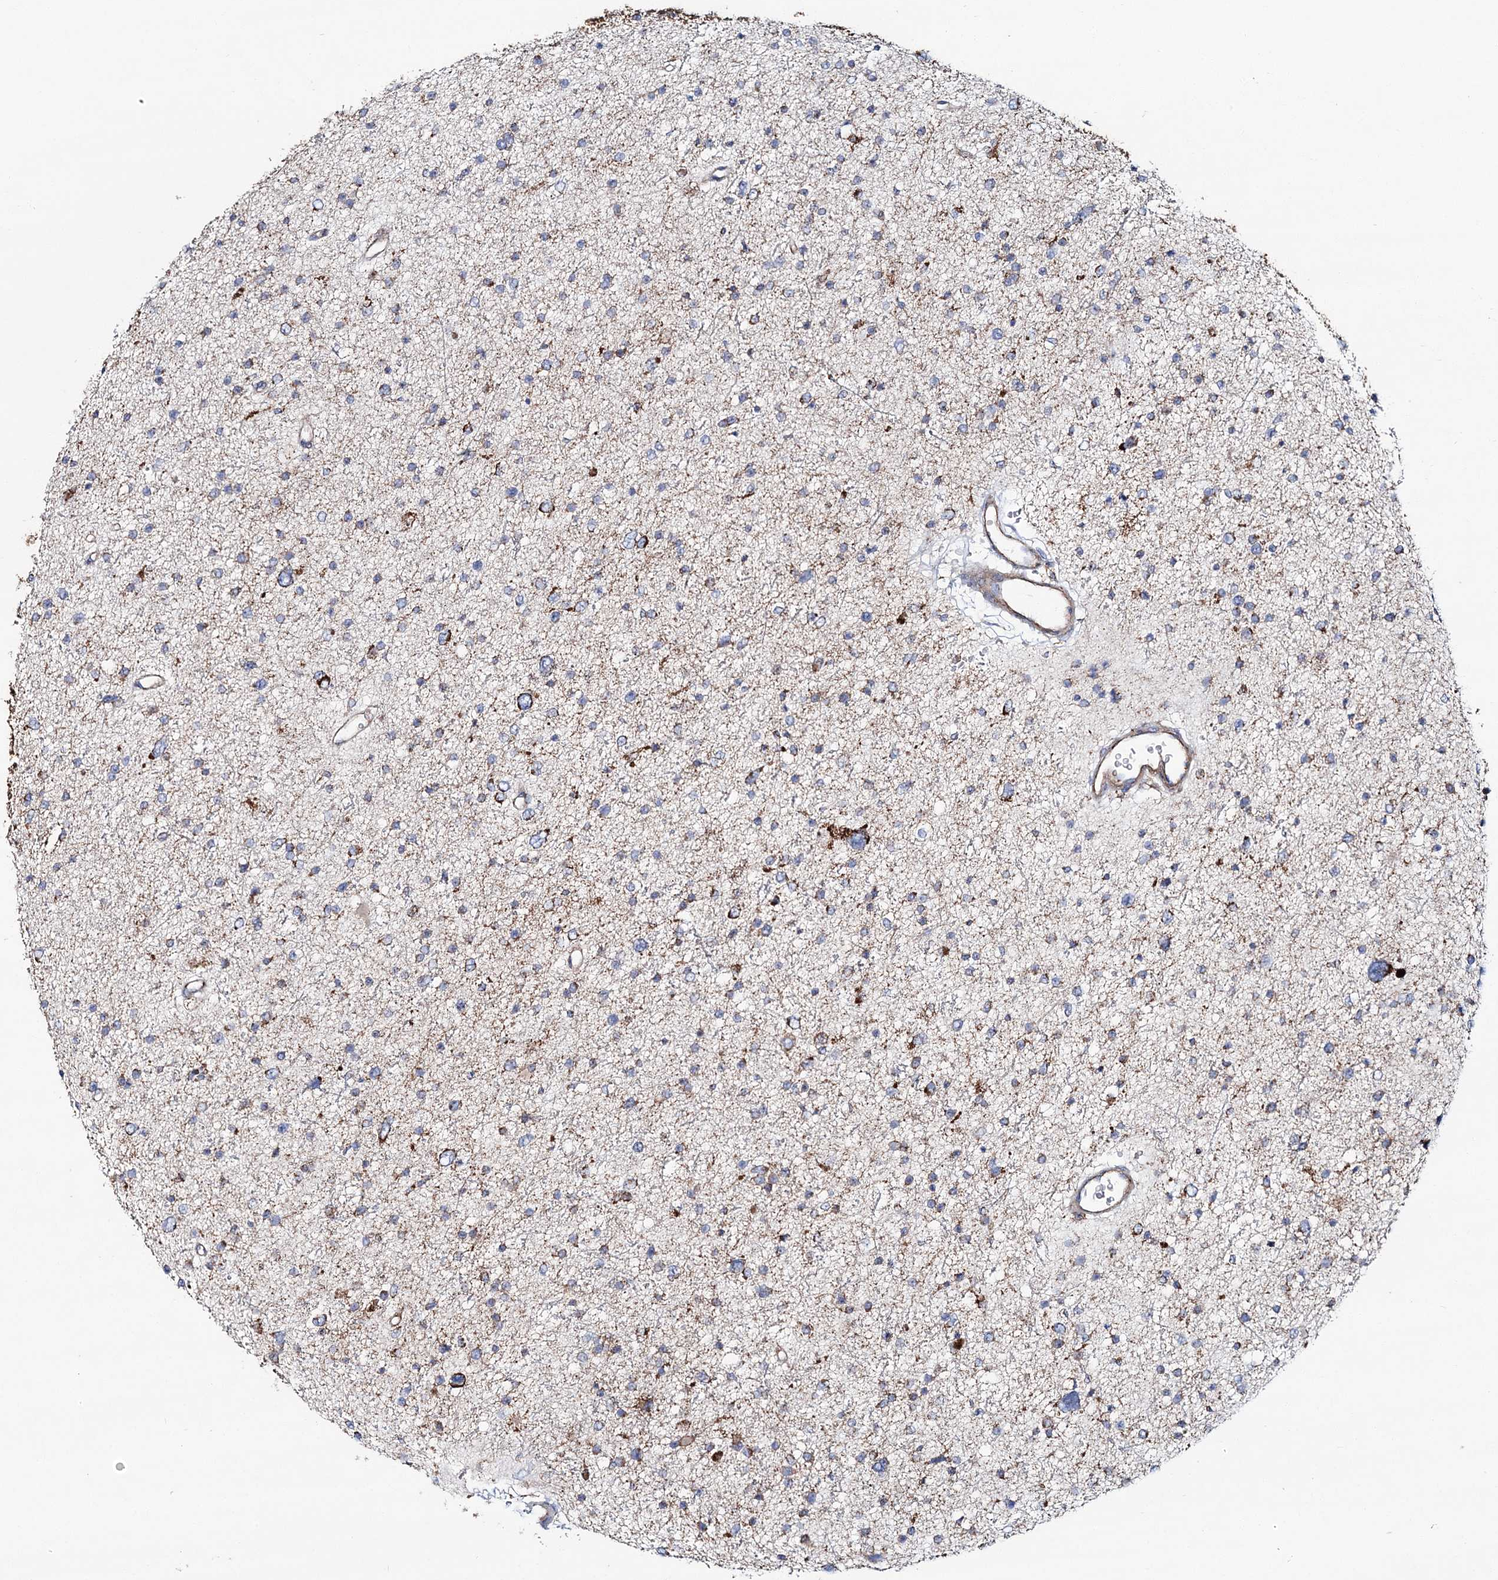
{"staining": {"intensity": "moderate", "quantity": "<25%", "location": "cytoplasmic/membranous"}, "tissue": "glioma", "cell_type": "Tumor cells", "image_type": "cancer", "snomed": [{"axis": "morphology", "description": "Glioma, malignant, Low grade"}, {"axis": "topography", "description": "Brain"}], "caption": "Brown immunohistochemical staining in glioma displays moderate cytoplasmic/membranous positivity in about <25% of tumor cells.", "gene": "ARHGAP6", "patient": {"sex": "female", "age": 37}}